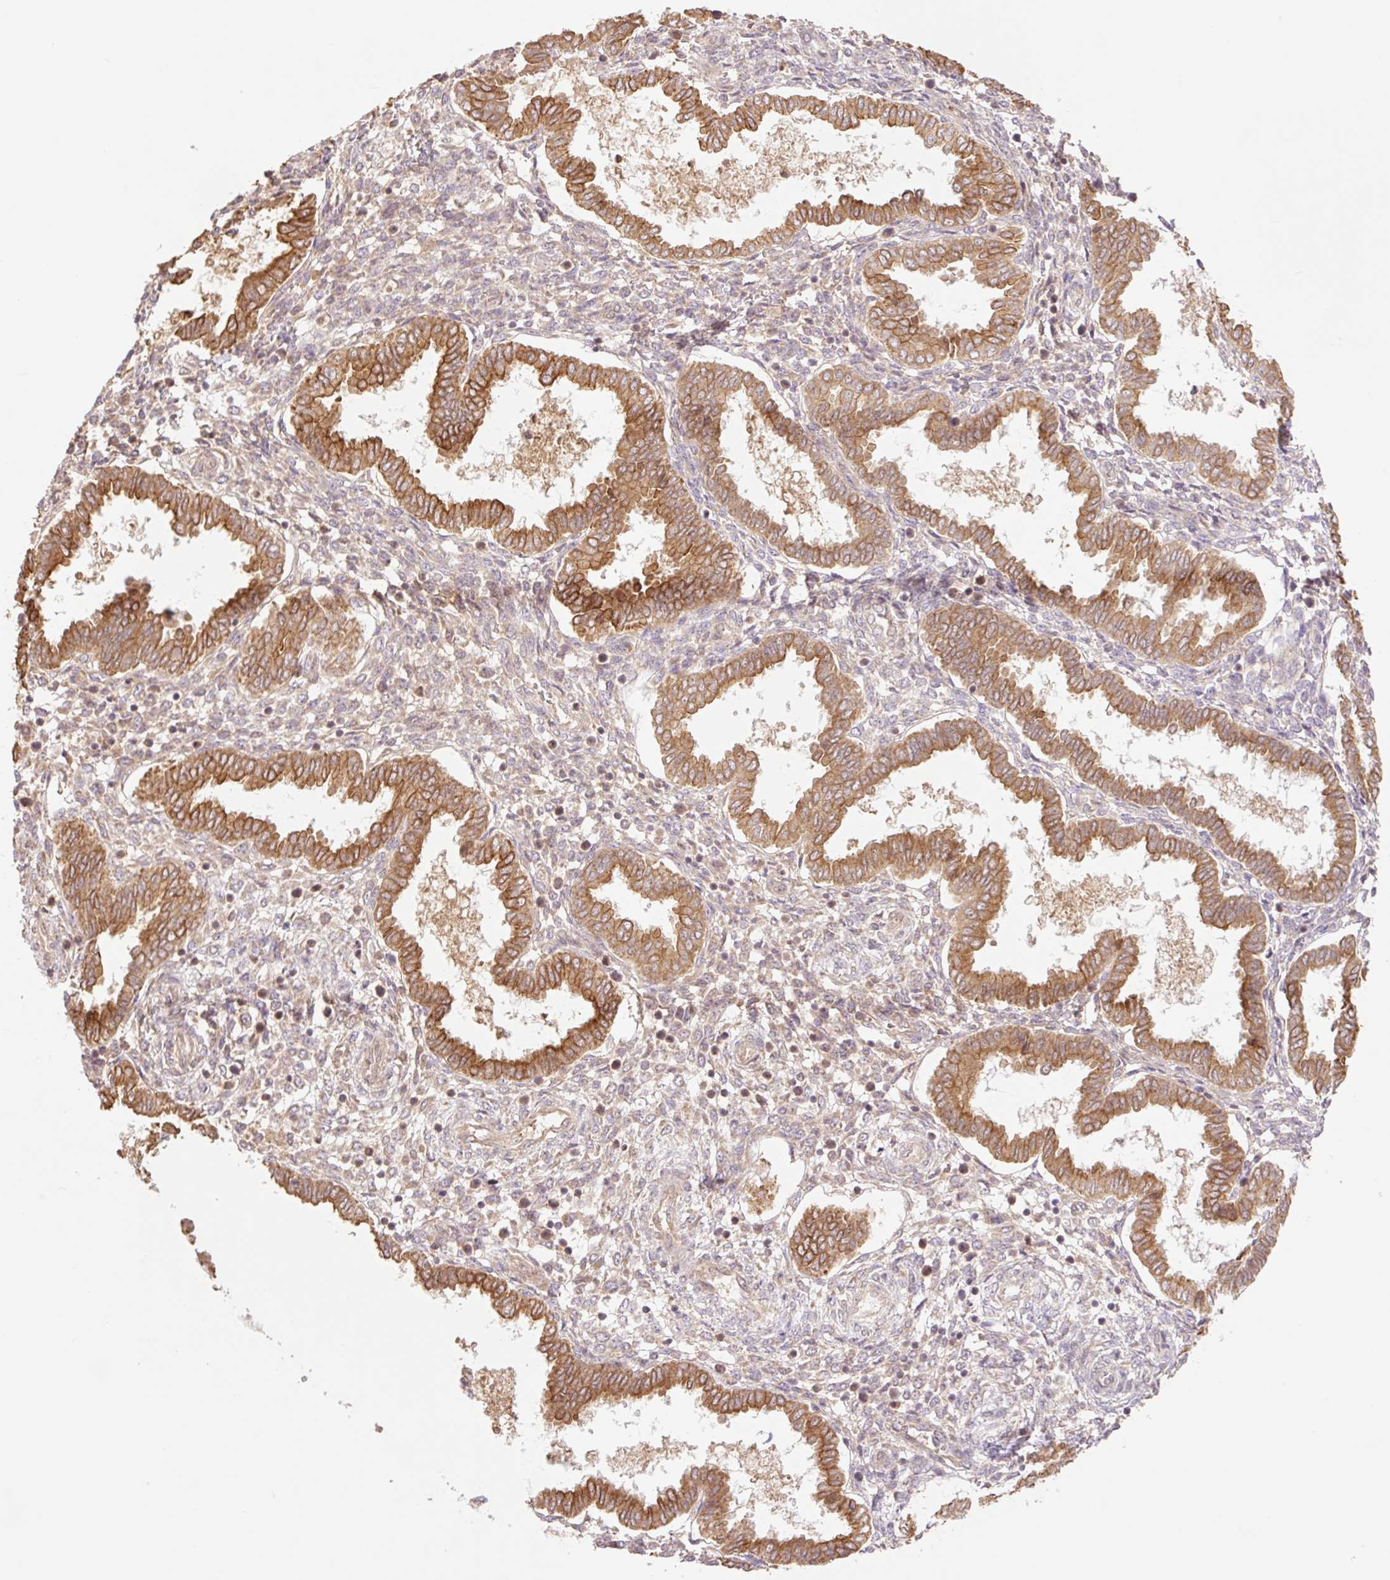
{"staining": {"intensity": "weak", "quantity": "<25%", "location": "cytoplasmic/membranous"}, "tissue": "endometrium", "cell_type": "Cells in endometrial stroma", "image_type": "normal", "snomed": [{"axis": "morphology", "description": "Normal tissue, NOS"}, {"axis": "topography", "description": "Endometrium"}], "caption": "Immunohistochemistry (IHC) histopathology image of benign endometrium: human endometrium stained with DAB demonstrates no significant protein expression in cells in endometrial stroma.", "gene": "YJU2B", "patient": {"sex": "female", "age": 24}}